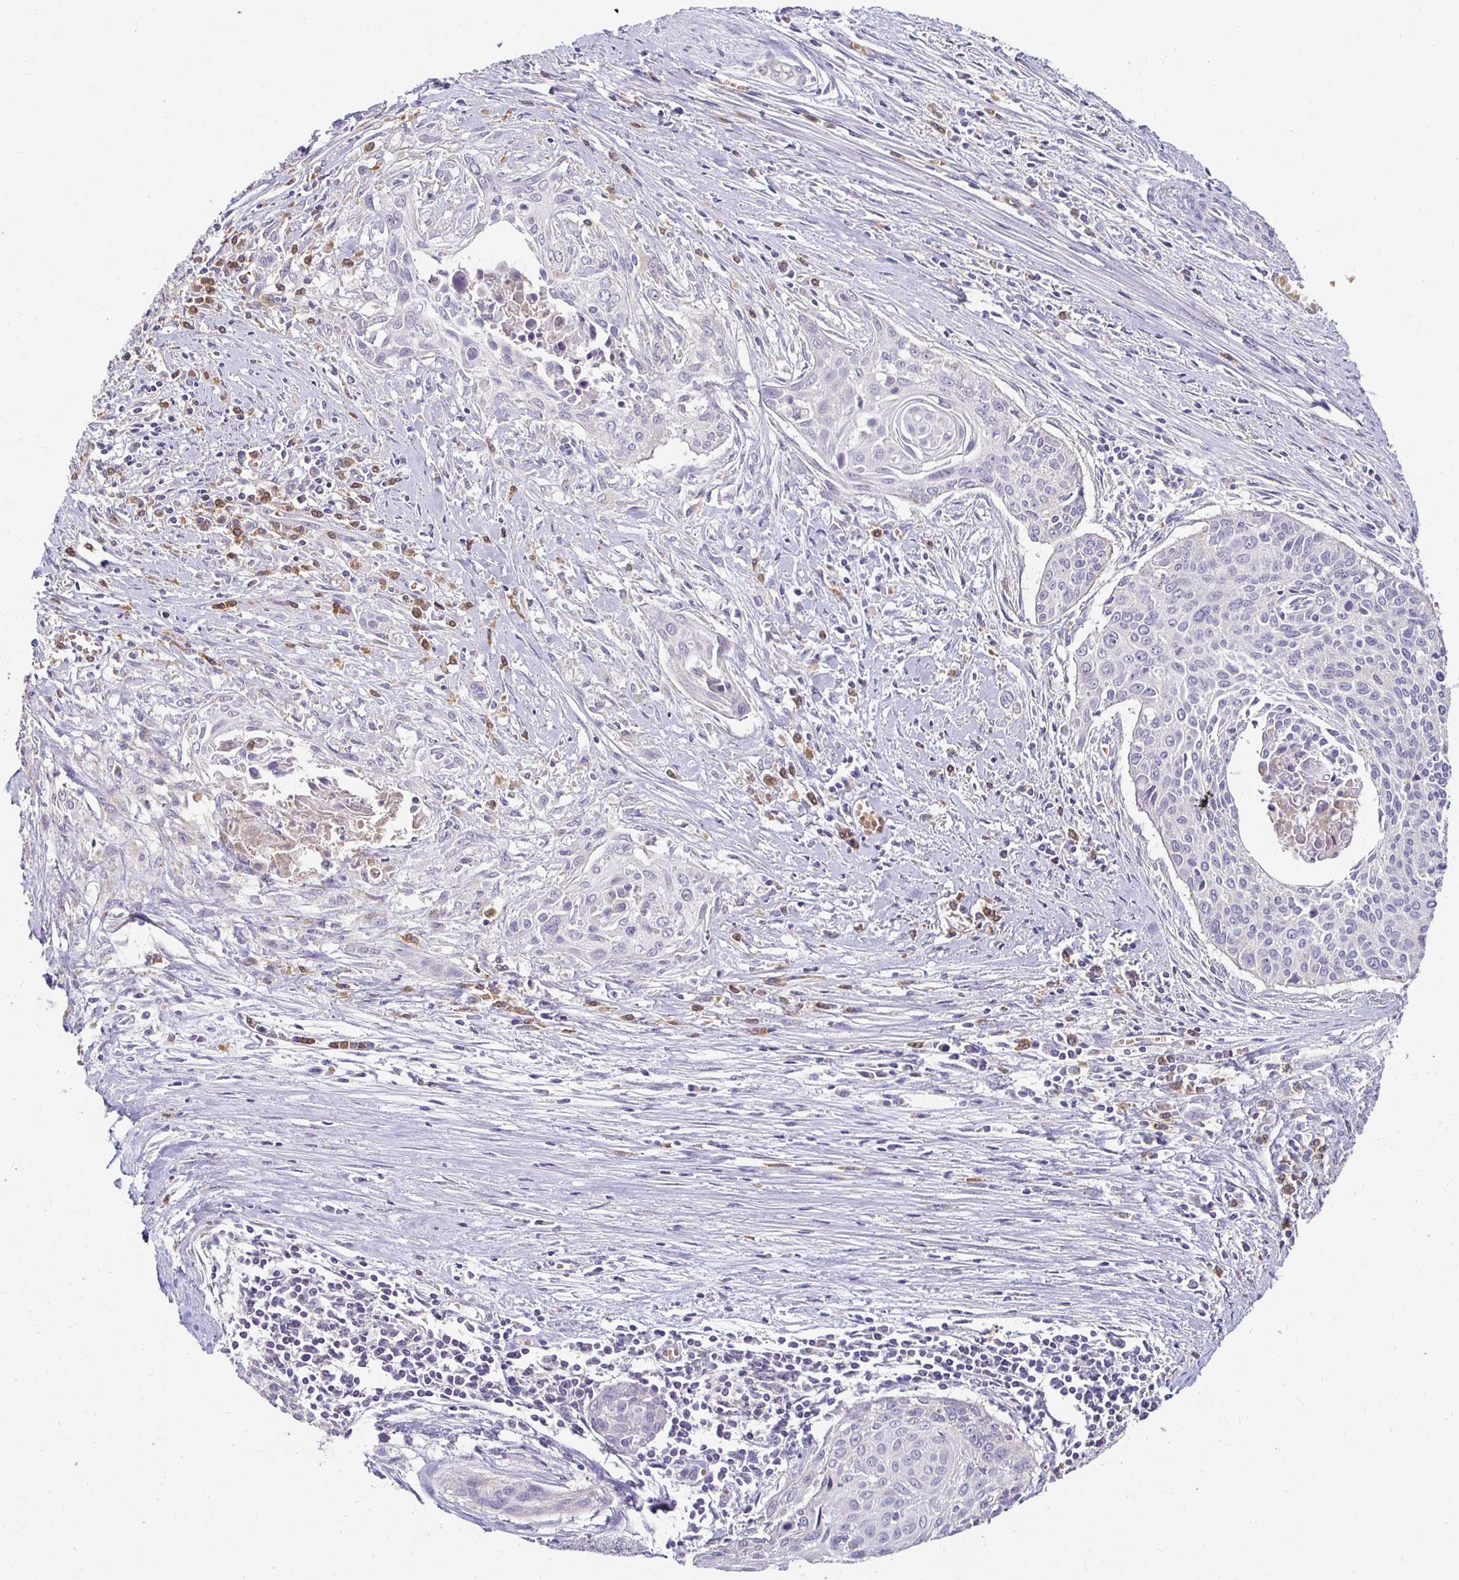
{"staining": {"intensity": "negative", "quantity": "none", "location": "none"}, "tissue": "cervical cancer", "cell_type": "Tumor cells", "image_type": "cancer", "snomed": [{"axis": "morphology", "description": "Squamous cell carcinoma, NOS"}, {"axis": "topography", "description": "Cervix"}], "caption": "IHC micrograph of neoplastic tissue: human cervical cancer (squamous cell carcinoma) stained with DAB reveals no significant protein positivity in tumor cells. Nuclei are stained in blue.", "gene": "GK2", "patient": {"sex": "female", "age": 55}}